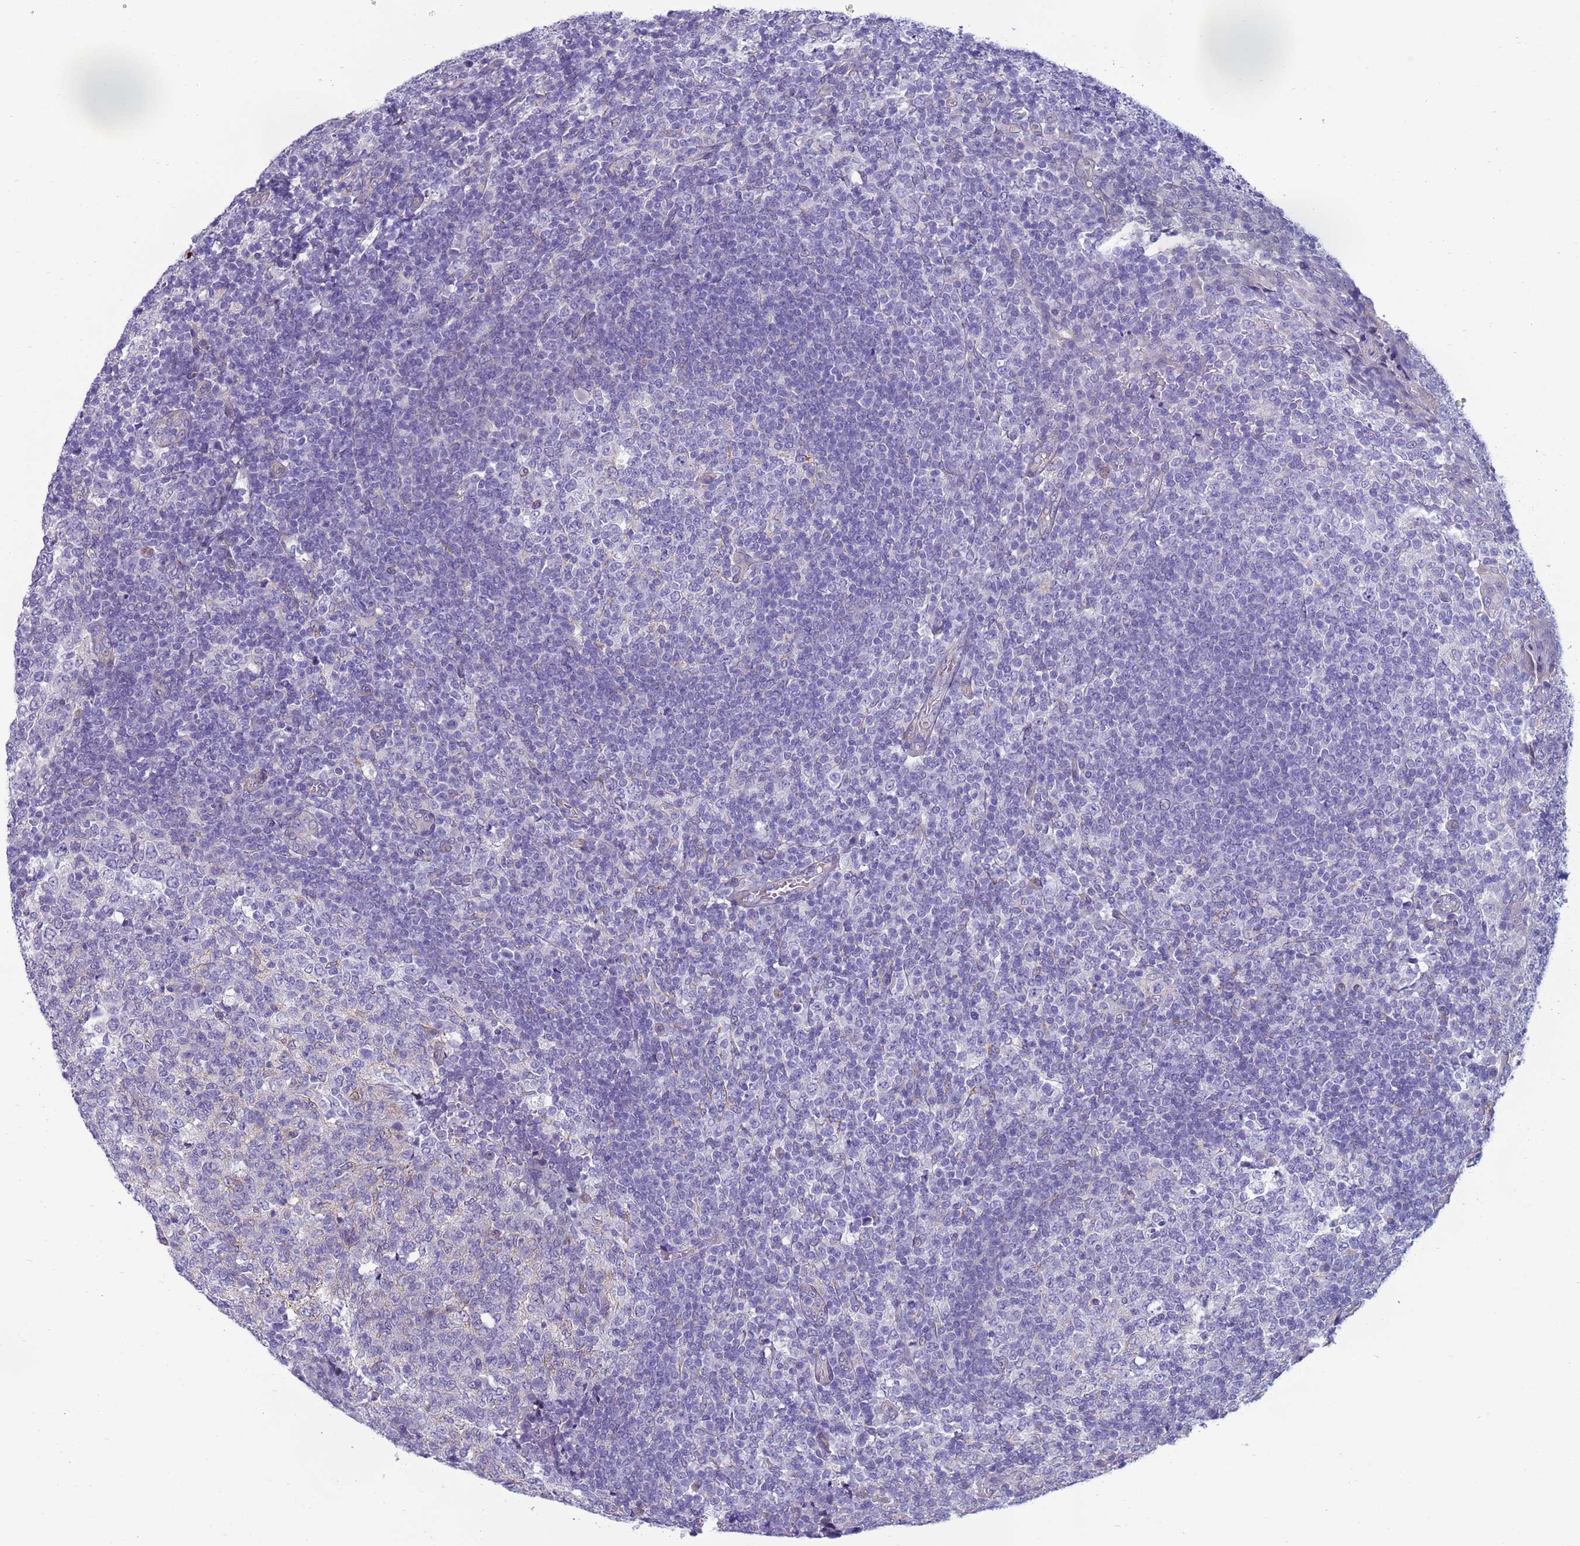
{"staining": {"intensity": "weak", "quantity": "<25%", "location": "cytoplasmic/membranous"}, "tissue": "tonsil", "cell_type": "Germinal center cells", "image_type": "normal", "snomed": [{"axis": "morphology", "description": "Normal tissue, NOS"}, {"axis": "topography", "description": "Tonsil"}], "caption": "Immunohistochemistry (IHC) image of unremarkable human tonsil stained for a protein (brown), which exhibits no positivity in germinal center cells.", "gene": "TRPC6", "patient": {"sex": "female", "age": 19}}